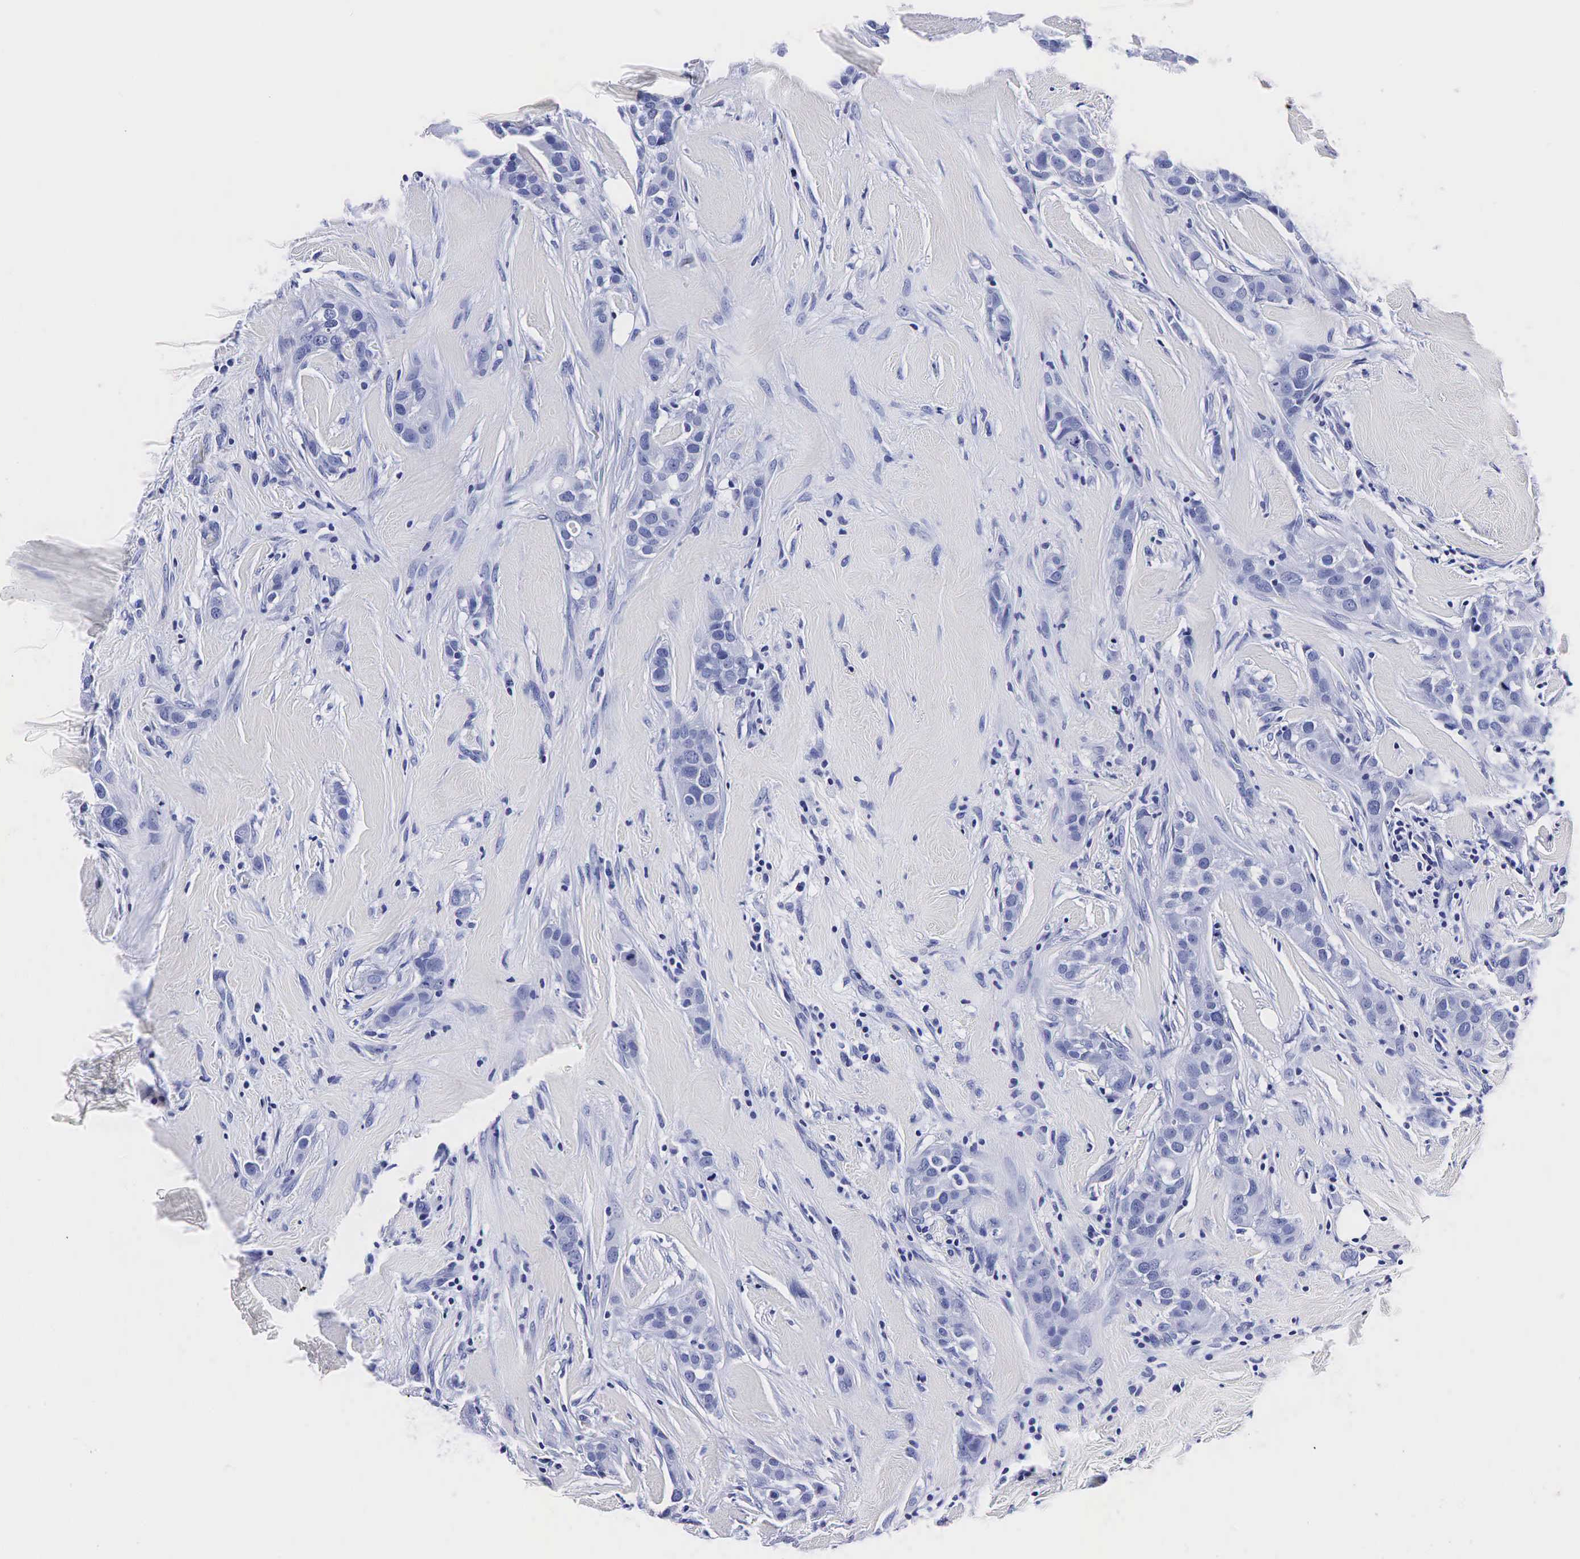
{"staining": {"intensity": "negative", "quantity": "none", "location": "none"}, "tissue": "breast cancer", "cell_type": "Tumor cells", "image_type": "cancer", "snomed": [{"axis": "morphology", "description": "Duct carcinoma"}, {"axis": "topography", "description": "Breast"}], "caption": "This histopathology image is of breast cancer (infiltrating ductal carcinoma) stained with immunohistochemistry (IHC) to label a protein in brown with the nuclei are counter-stained blue. There is no staining in tumor cells. (DAB IHC visualized using brightfield microscopy, high magnification).", "gene": "TG", "patient": {"sex": "female", "age": 45}}